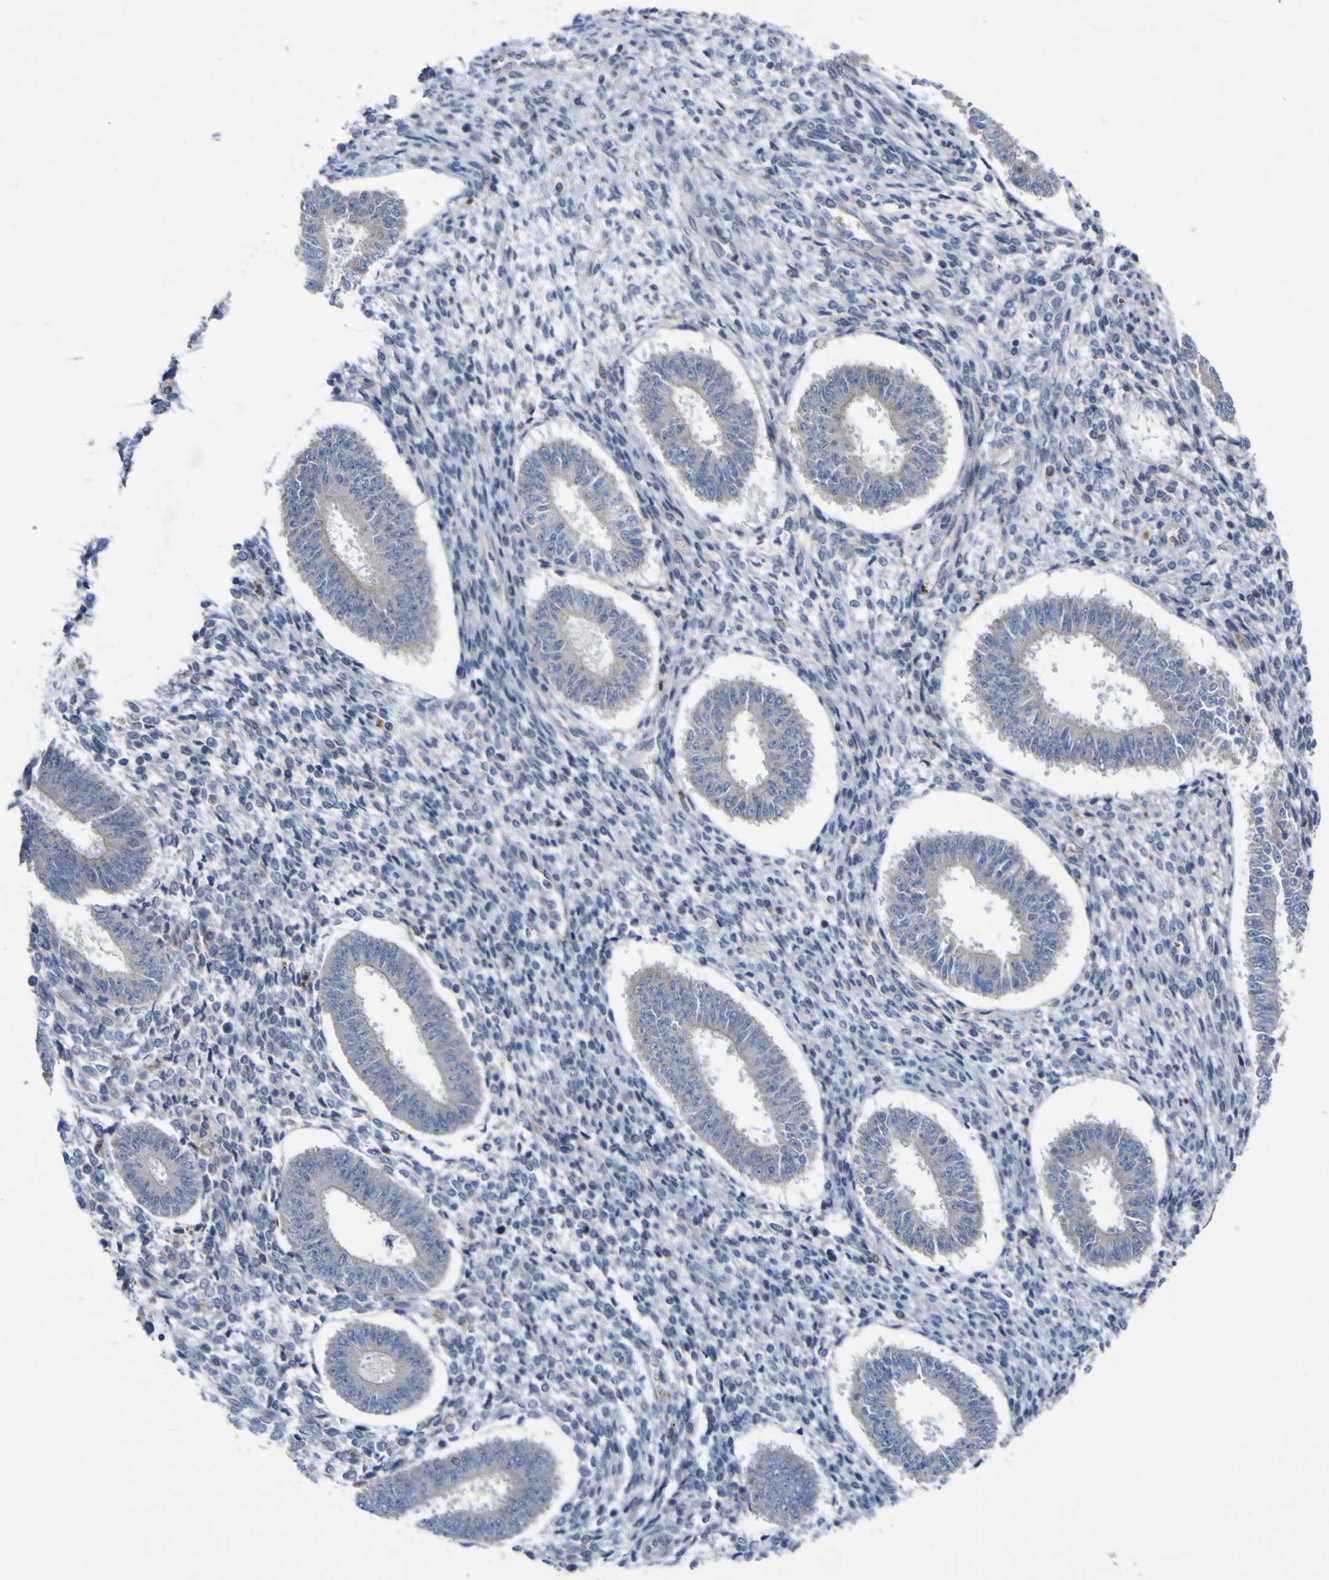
{"staining": {"intensity": "negative", "quantity": "none", "location": "none"}, "tissue": "endometrium", "cell_type": "Cells in endometrial stroma", "image_type": "normal", "snomed": [{"axis": "morphology", "description": "Normal tissue, NOS"}, {"axis": "topography", "description": "Endometrium"}], "caption": "Immunohistochemical staining of normal human endometrium shows no significant expression in cells in endometrial stroma. Brightfield microscopy of immunohistochemistry stained with DAB (3,3'-diaminobenzidine) (brown) and hematoxylin (blue), captured at high magnification.", "gene": "NAV1", "patient": {"sex": "female", "age": 35}}